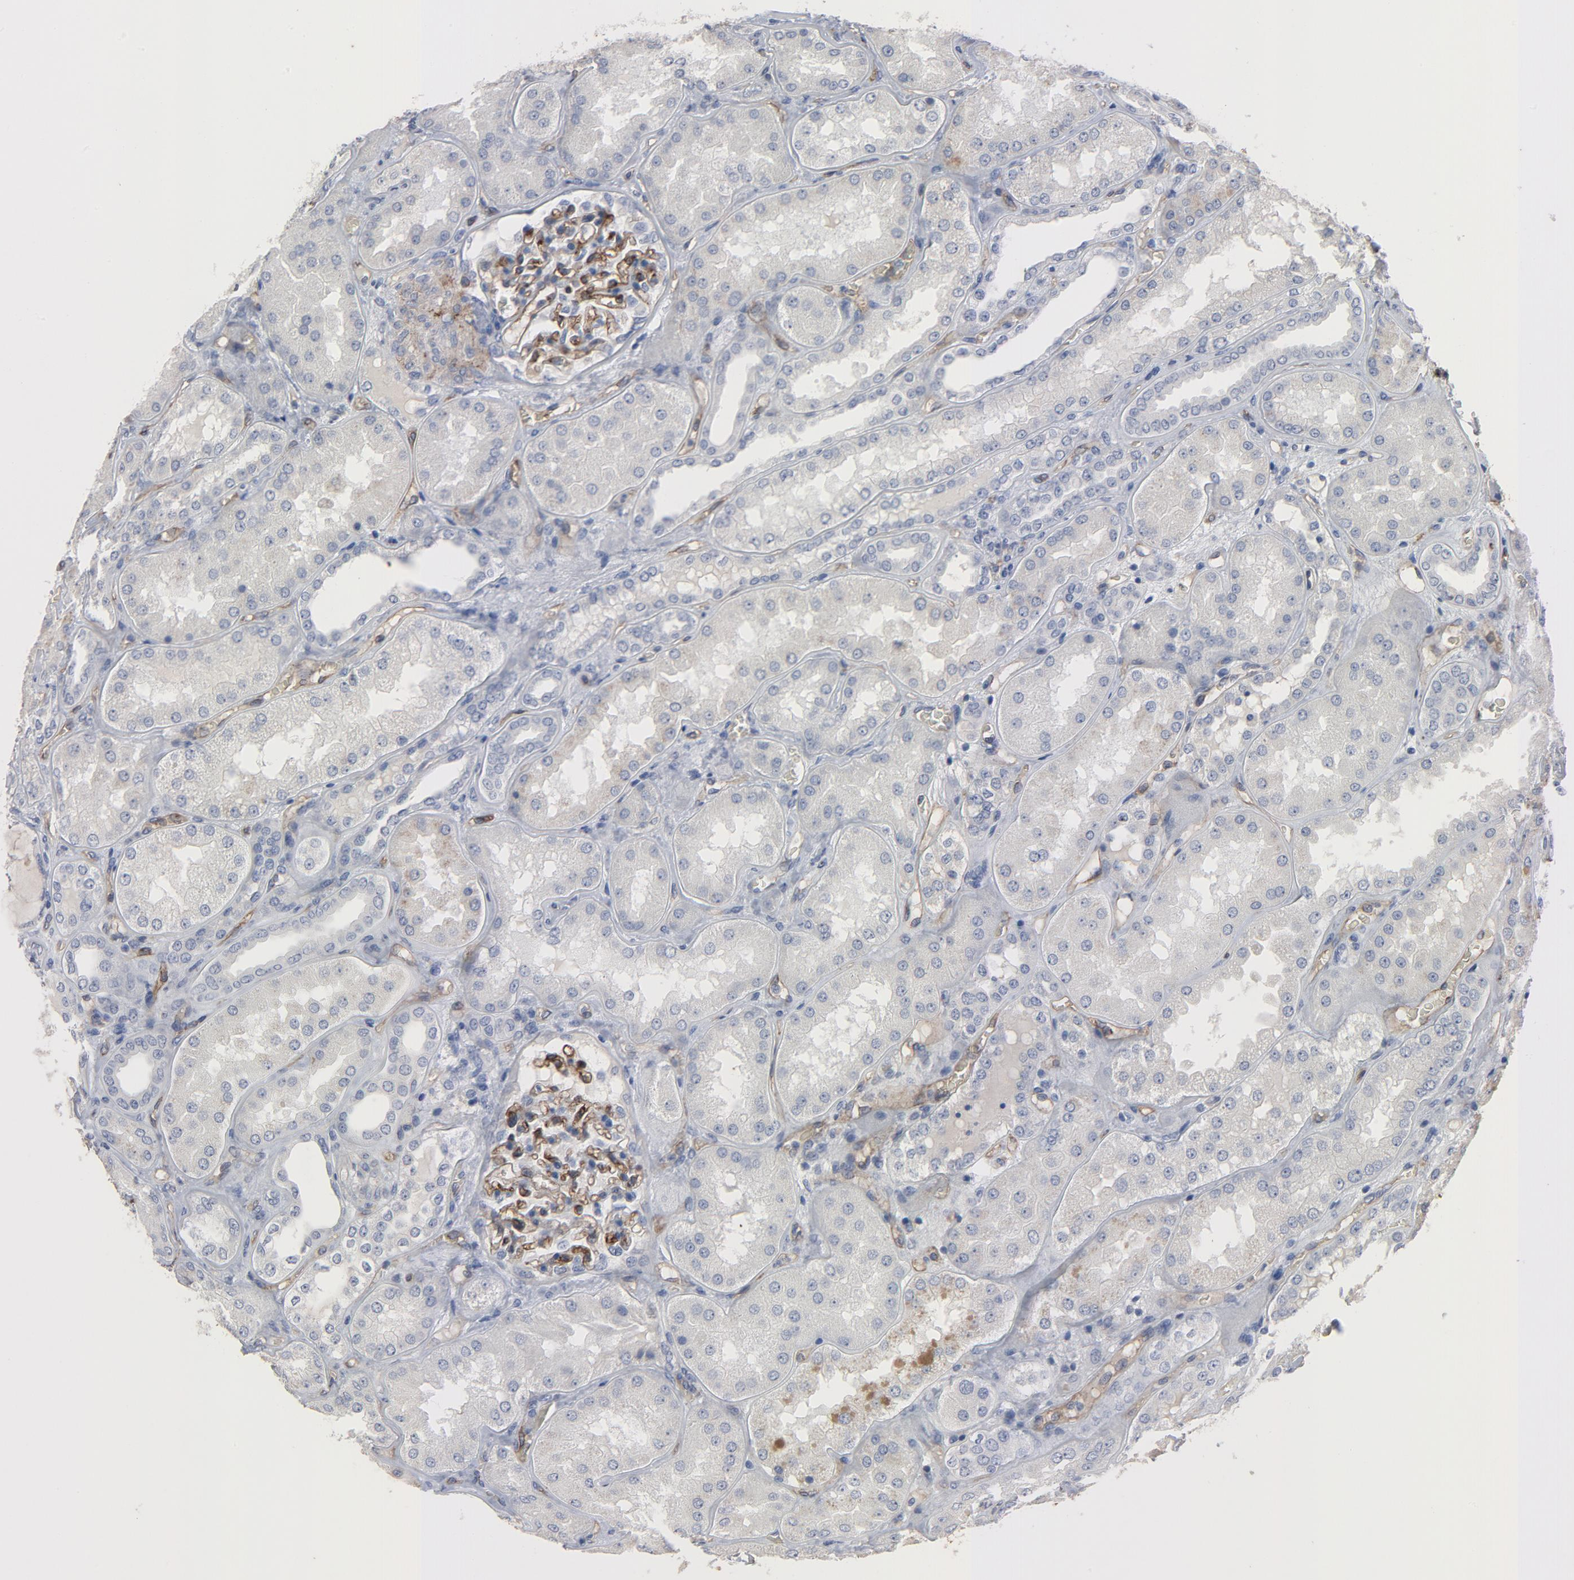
{"staining": {"intensity": "strong", "quantity": "25%-75%", "location": "cytoplasmic/membranous"}, "tissue": "kidney", "cell_type": "Cells in glomeruli", "image_type": "normal", "snomed": [{"axis": "morphology", "description": "Normal tissue, NOS"}, {"axis": "topography", "description": "Kidney"}], "caption": "Immunohistochemical staining of normal human kidney reveals high levels of strong cytoplasmic/membranous positivity in approximately 25%-75% of cells in glomeruli.", "gene": "KDR", "patient": {"sex": "female", "age": 56}}